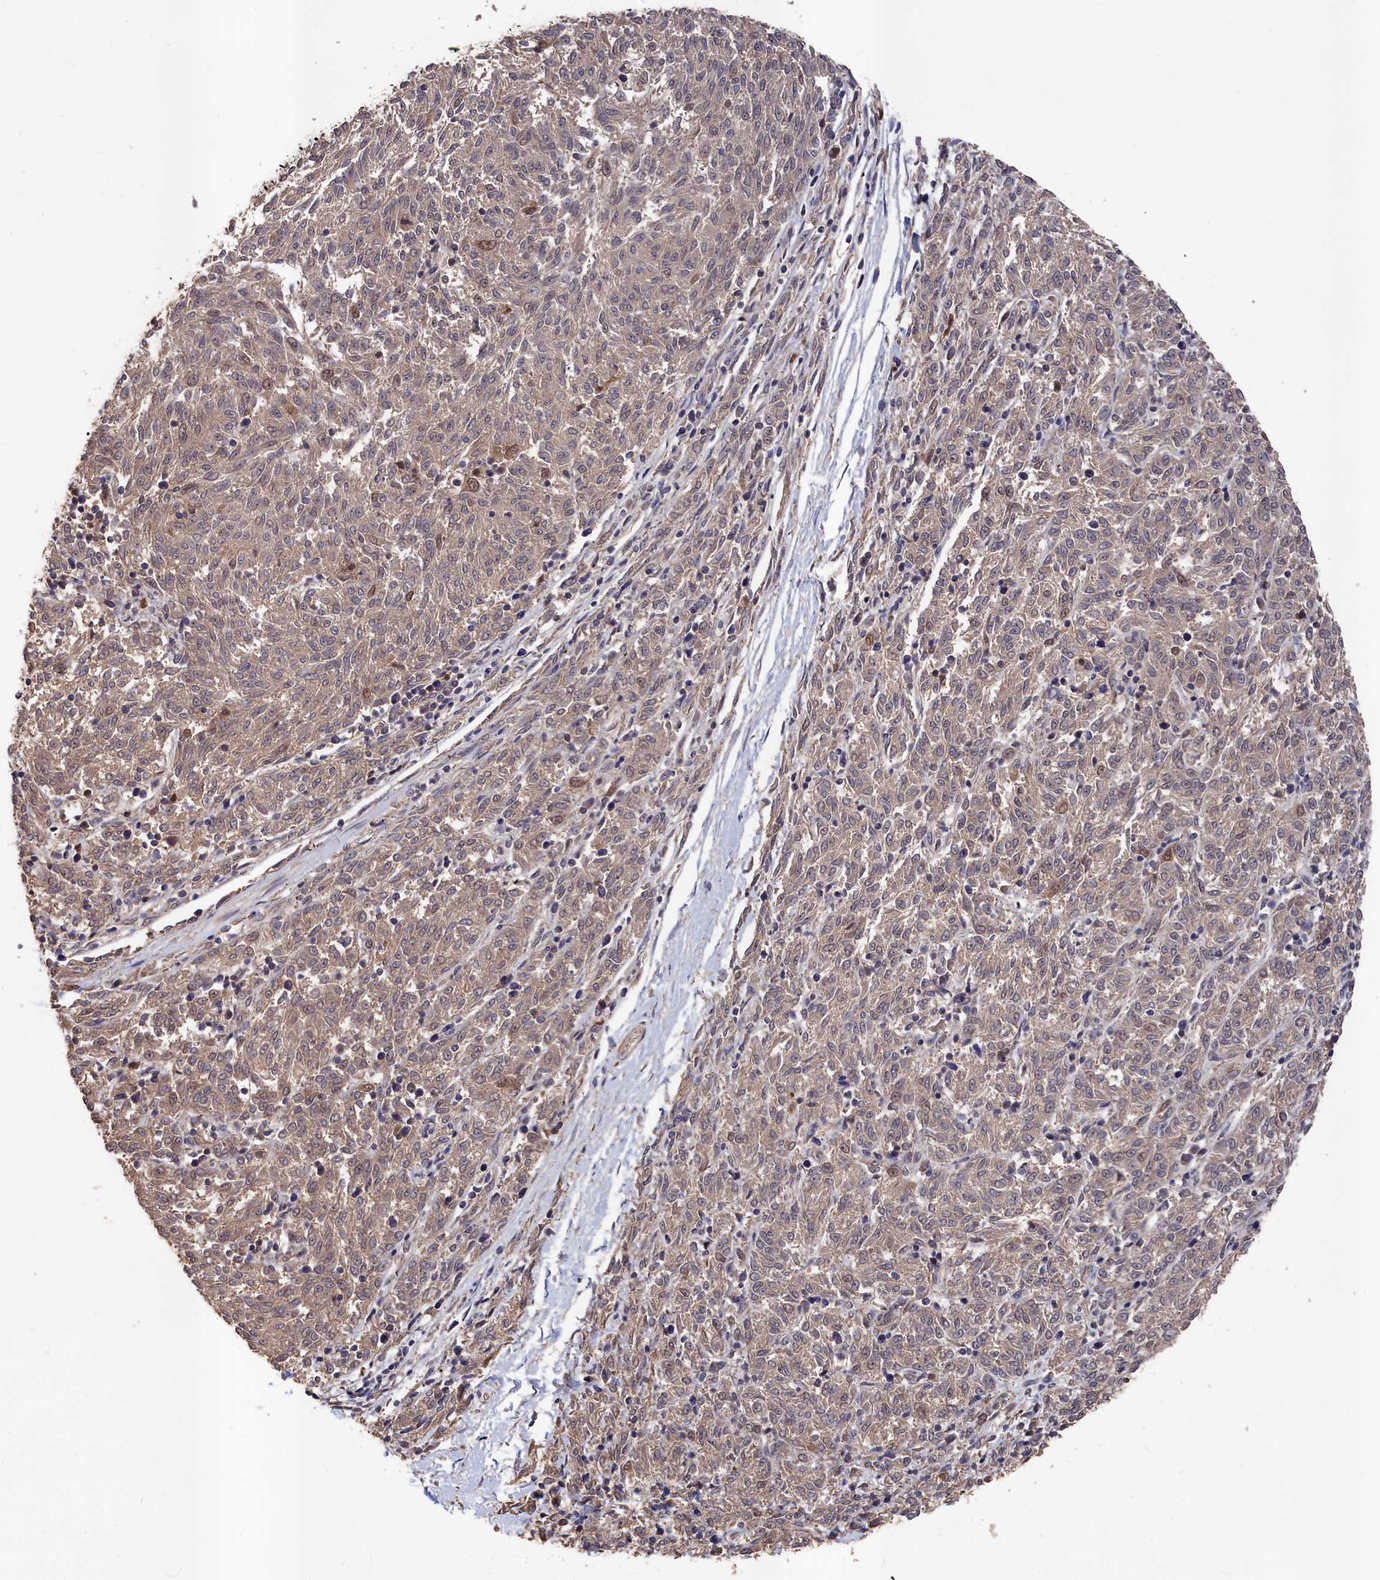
{"staining": {"intensity": "moderate", "quantity": "25%-75%", "location": "cytoplasmic/membranous,nuclear"}, "tissue": "melanoma", "cell_type": "Tumor cells", "image_type": "cancer", "snomed": [{"axis": "morphology", "description": "Malignant melanoma, NOS"}, {"axis": "topography", "description": "Skin"}], "caption": "Tumor cells display medium levels of moderate cytoplasmic/membranous and nuclear positivity in about 25%-75% of cells in melanoma.", "gene": "RMI2", "patient": {"sex": "female", "age": 72}}